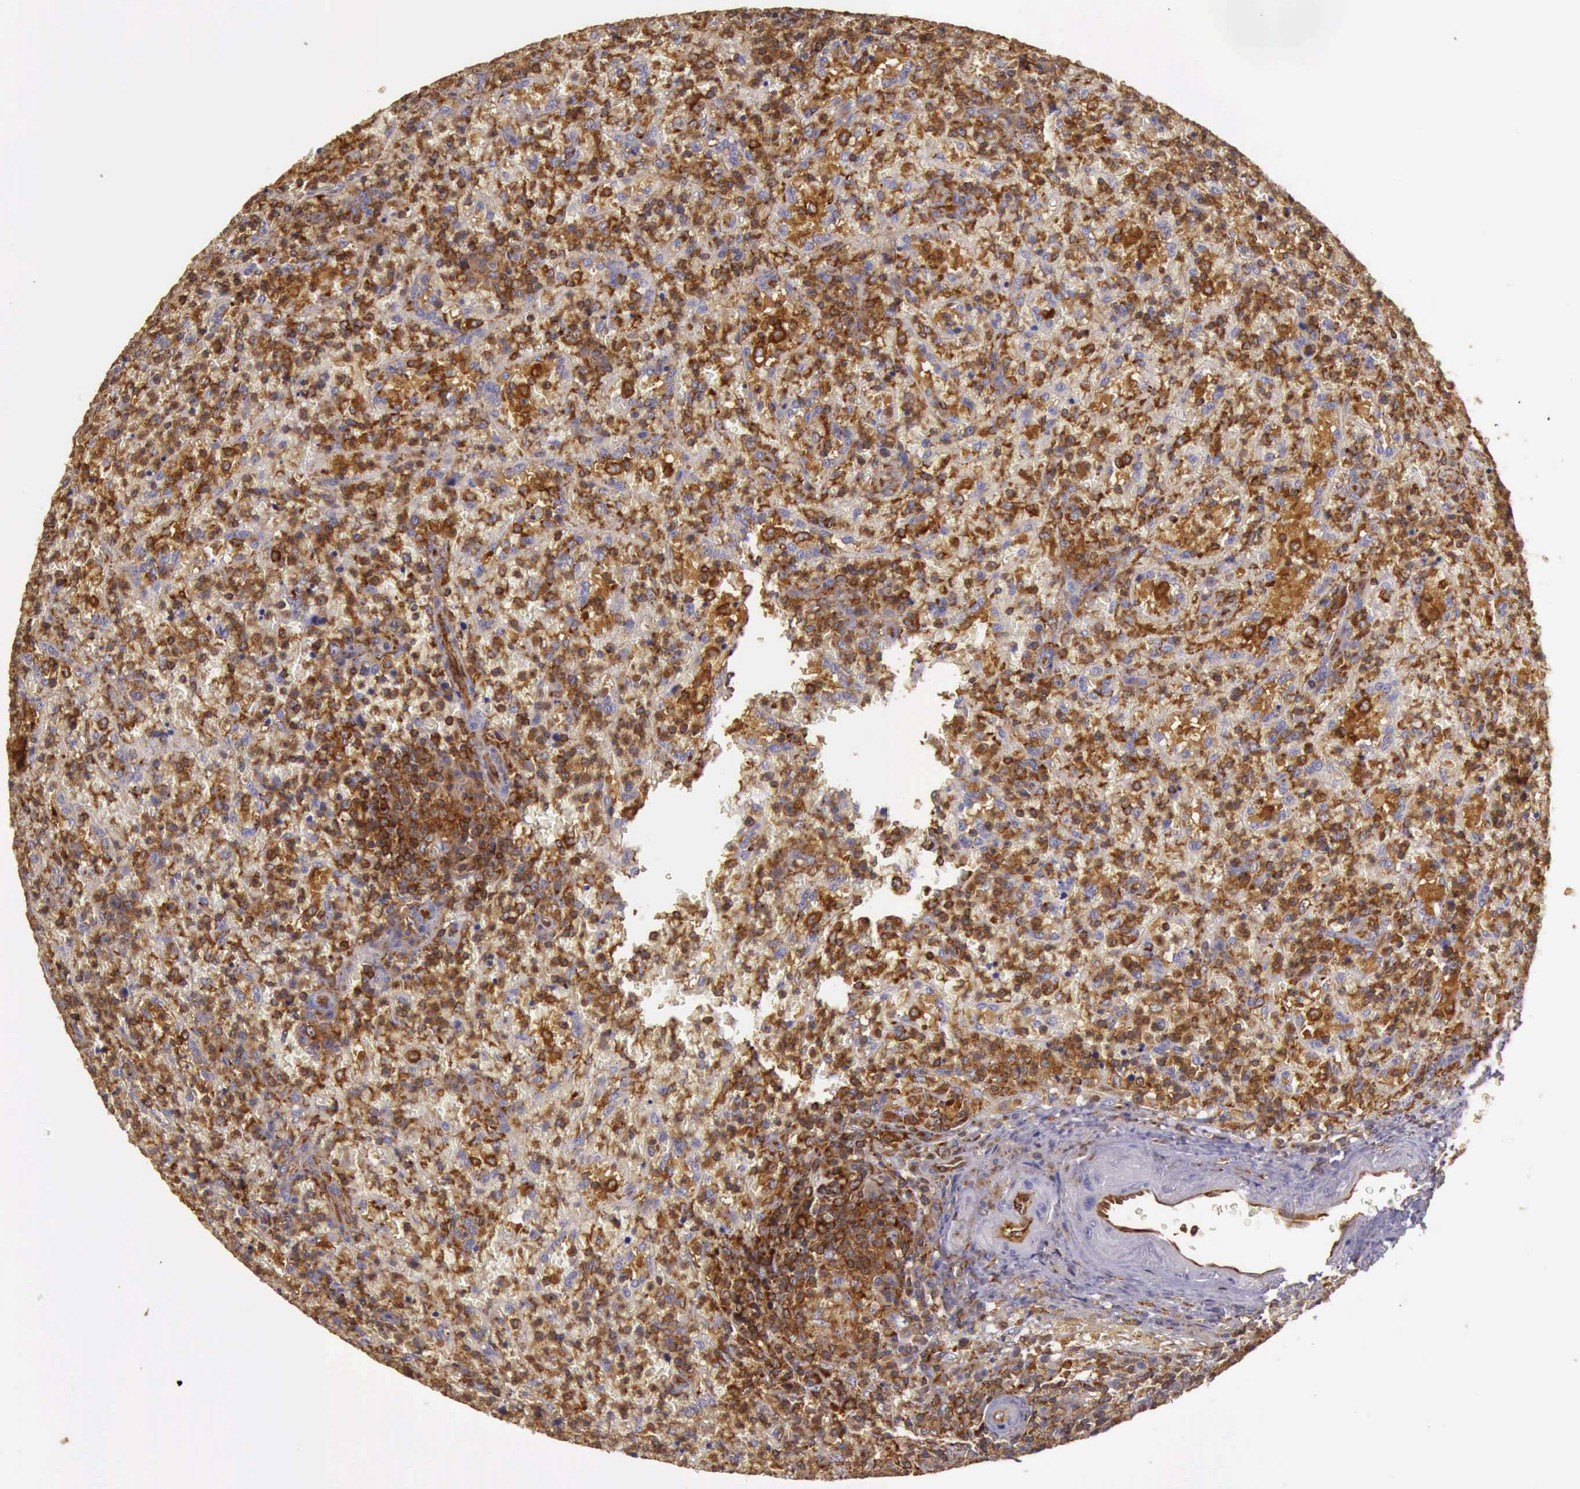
{"staining": {"intensity": "strong", "quantity": ">75%", "location": "cytoplasmic/membranous"}, "tissue": "lymphoma", "cell_type": "Tumor cells", "image_type": "cancer", "snomed": [{"axis": "morphology", "description": "Malignant lymphoma, non-Hodgkin's type, High grade"}, {"axis": "topography", "description": "Spleen"}, {"axis": "topography", "description": "Lymph node"}], "caption": "Immunohistochemistry (IHC) photomicrograph of neoplastic tissue: human lymphoma stained using IHC displays high levels of strong protein expression localized specifically in the cytoplasmic/membranous of tumor cells, appearing as a cytoplasmic/membranous brown color.", "gene": "ARHGAP4", "patient": {"sex": "female", "age": 70}}